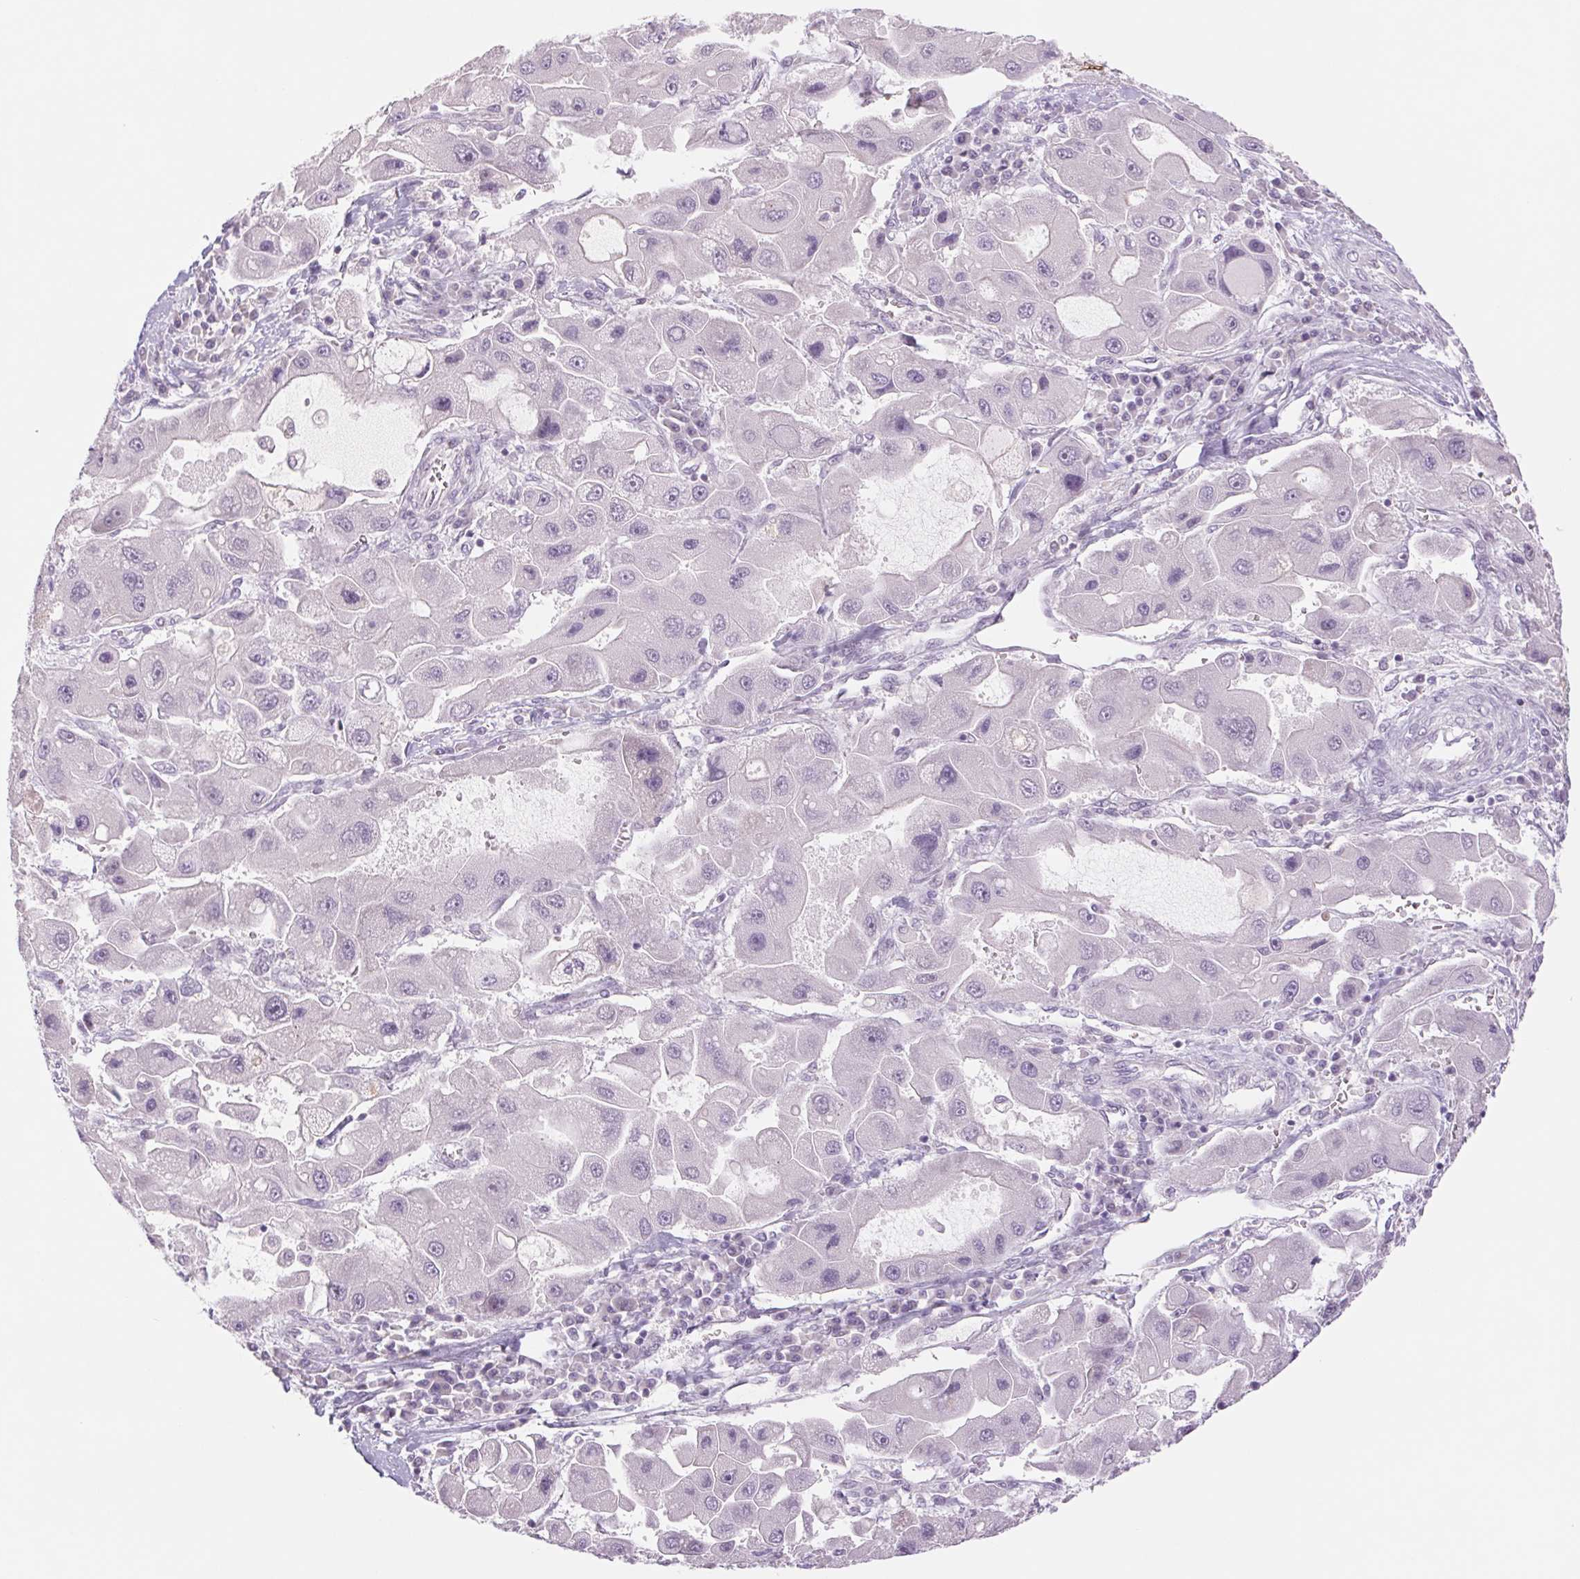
{"staining": {"intensity": "negative", "quantity": "none", "location": "none"}, "tissue": "liver cancer", "cell_type": "Tumor cells", "image_type": "cancer", "snomed": [{"axis": "morphology", "description": "Carcinoma, Hepatocellular, NOS"}, {"axis": "topography", "description": "Liver"}], "caption": "There is no significant staining in tumor cells of liver hepatocellular carcinoma. (DAB (3,3'-diaminobenzidine) immunohistochemistry visualized using brightfield microscopy, high magnification).", "gene": "KRT1", "patient": {"sex": "male", "age": 24}}